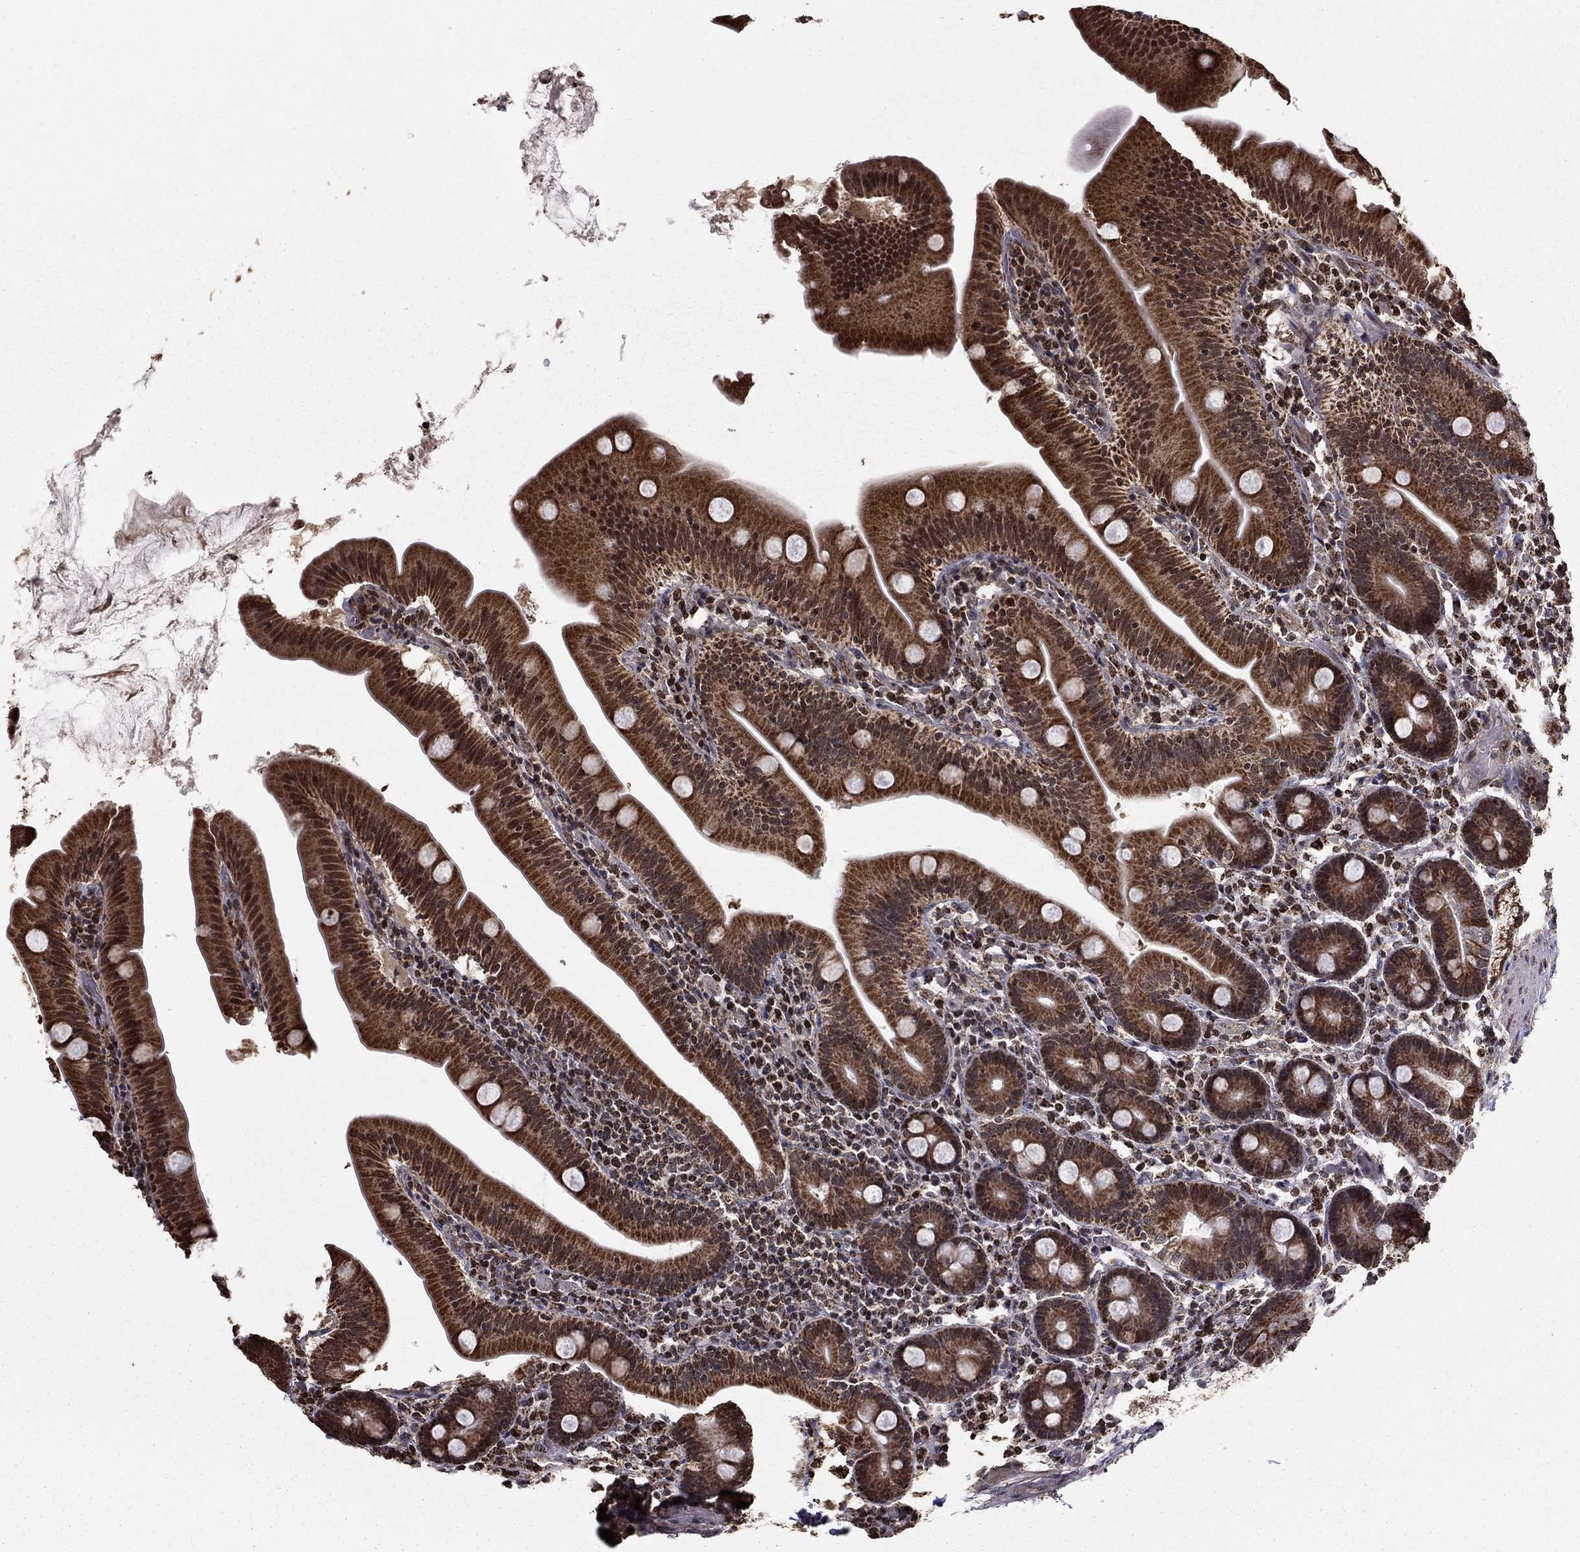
{"staining": {"intensity": "moderate", "quantity": ">75%", "location": "cytoplasmic/membranous"}, "tissue": "small intestine", "cell_type": "Glandular cells", "image_type": "normal", "snomed": [{"axis": "morphology", "description": "Normal tissue, NOS"}, {"axis": "topography", "description": "Small intestine"}], "caption": "Immunohistochemical staining of normal small intestine demonstrates >75% levels of moderate cytoplasmic/membranous protein positivity in about >75% of glandular cells.", "gene": "ACOT13", "patient": {"sex": "male", "age": 37}}